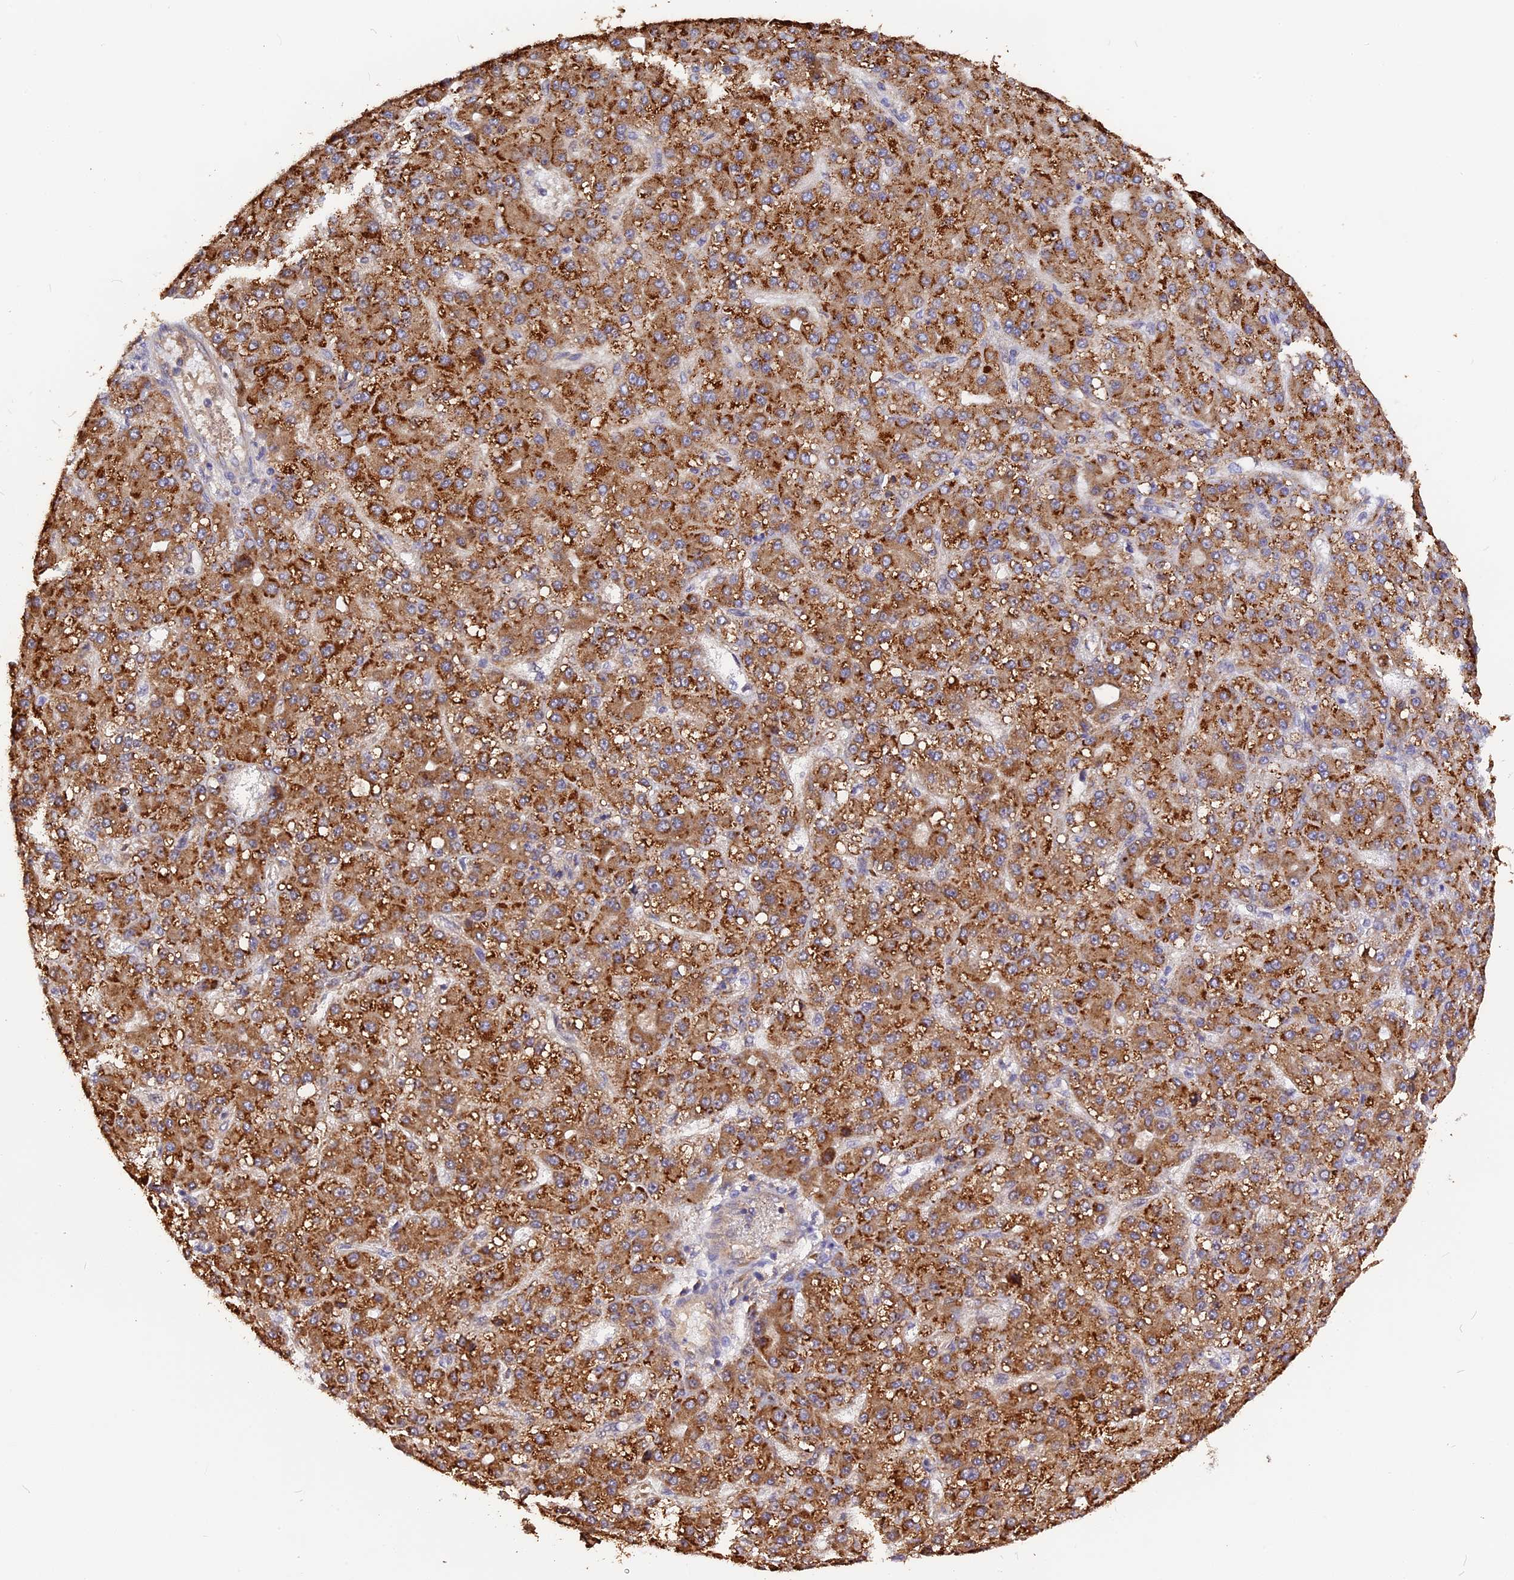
{"staining": {"intensity": "moderate", "quantity": ">75%", "location": "cytoplasmic/membranous"}, "tissue": "liver cancer", "cell_type": "Tumor cells", "image_type": "cancer", "snomed": [{"axis": "morphology", "description": "Carcinoma, Hepatocellular, NOS"}, {"axis": "topography", "description": "Liver"}], "caption": "A brown stain highlights moderate cytoplasmic/membranous expression of a protein in human liver cancer (hepatocellular carcinoma) tumor cells.", "gene": "GNPTAB", "patient": {"sex": "male", "age": 67}}